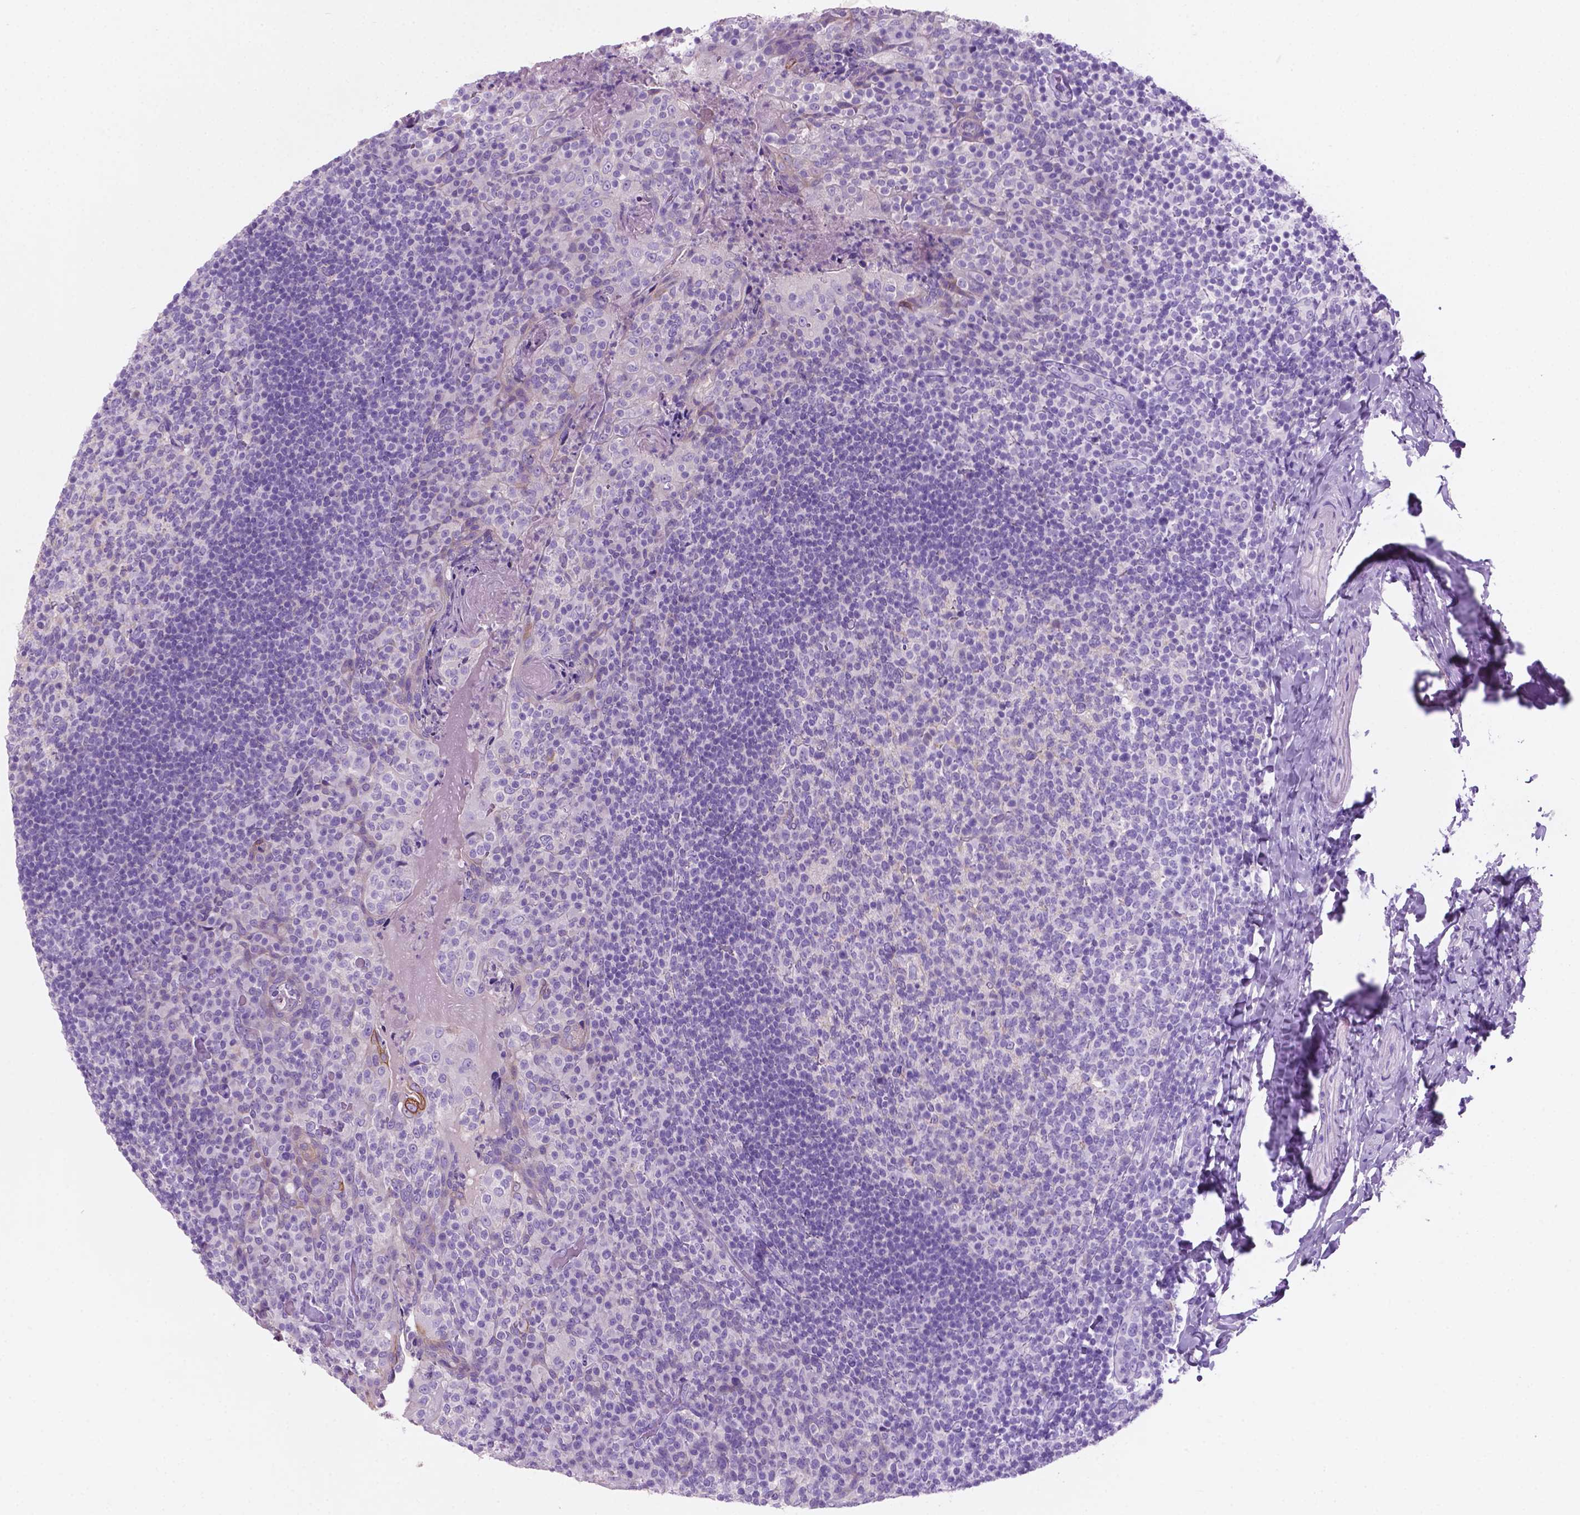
{"staining": {"intensity": "negative", "quantity": "none", "location": "none"}, "tissue": "tonsil", "cell_type": "Germinal center cells", "image_type": "normal", "snomed": [{"axis": "morphology", "description": "Normal tissue, NOS"}, {"axis": "topography", "description": "Tonsil"}], "caption": "The photomicrograph displays no significant expression in germinal center cells of tonsil. Brightfield microscopy of immunohistochemistry (IHC) stained with DAB (3,3'-diaminobenzidine) (brown) and hematoxylin (blue), captured at high magnification.", "gene": "POU4F1", "patient": {"sex": "female", "age": 10}}